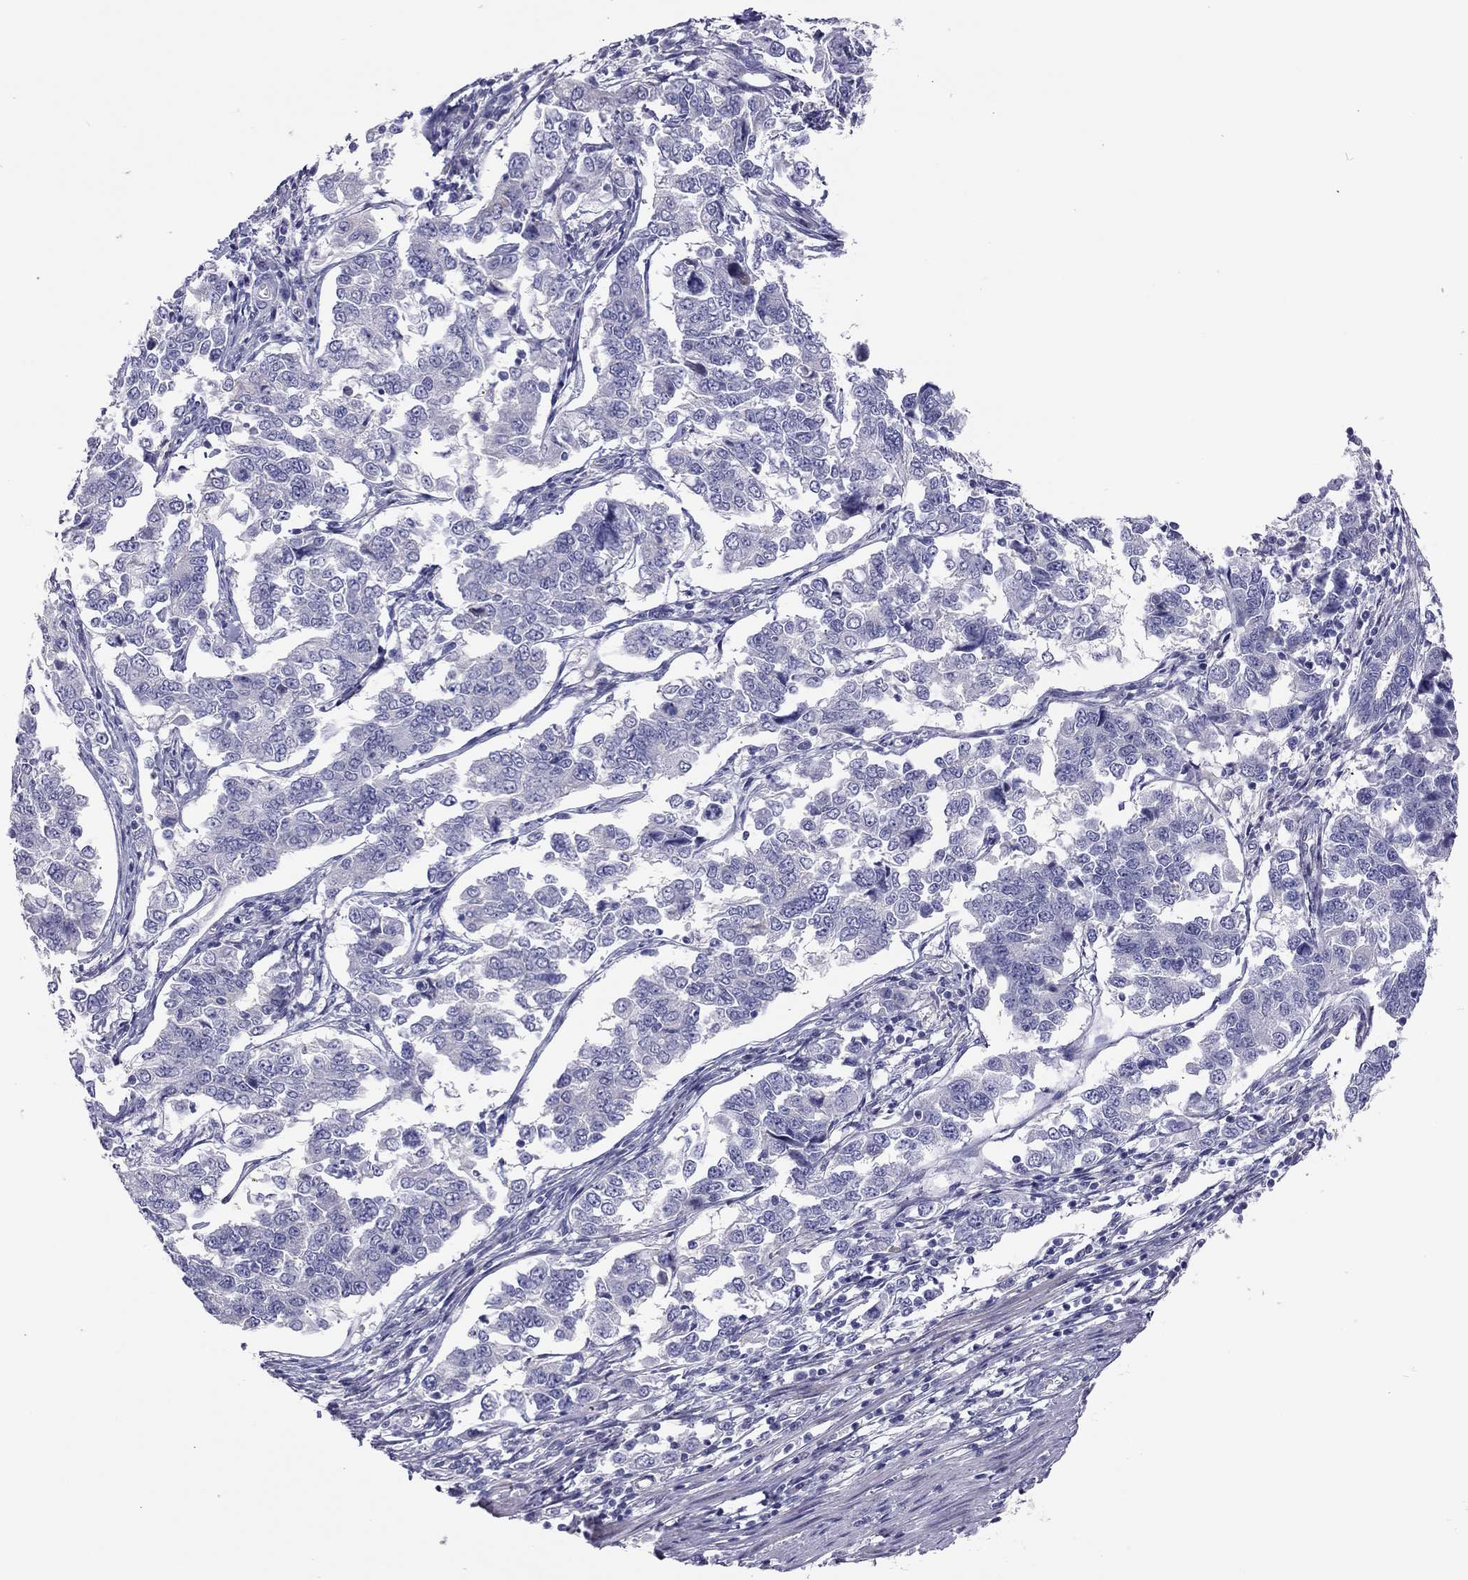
{"staining": {"intensity": "negative", "quantity": "none", "location": "none"}, "tissue": "endometrial cancer", "cell_type": "Tumor cells", "image_type": "cancer", "snomed": [{"axis": "morphology", "description": "Adenocarcinoma, NOS"}, {"axis": "topography", "description": "Endometrium"}], "caption": "Endometrial adenocarcinoma was stained to show a protein in brown. There is no significant positivity in tumor cells.", "gene": "SCARB1", "patient": {"sex": "female", "age": 43}}